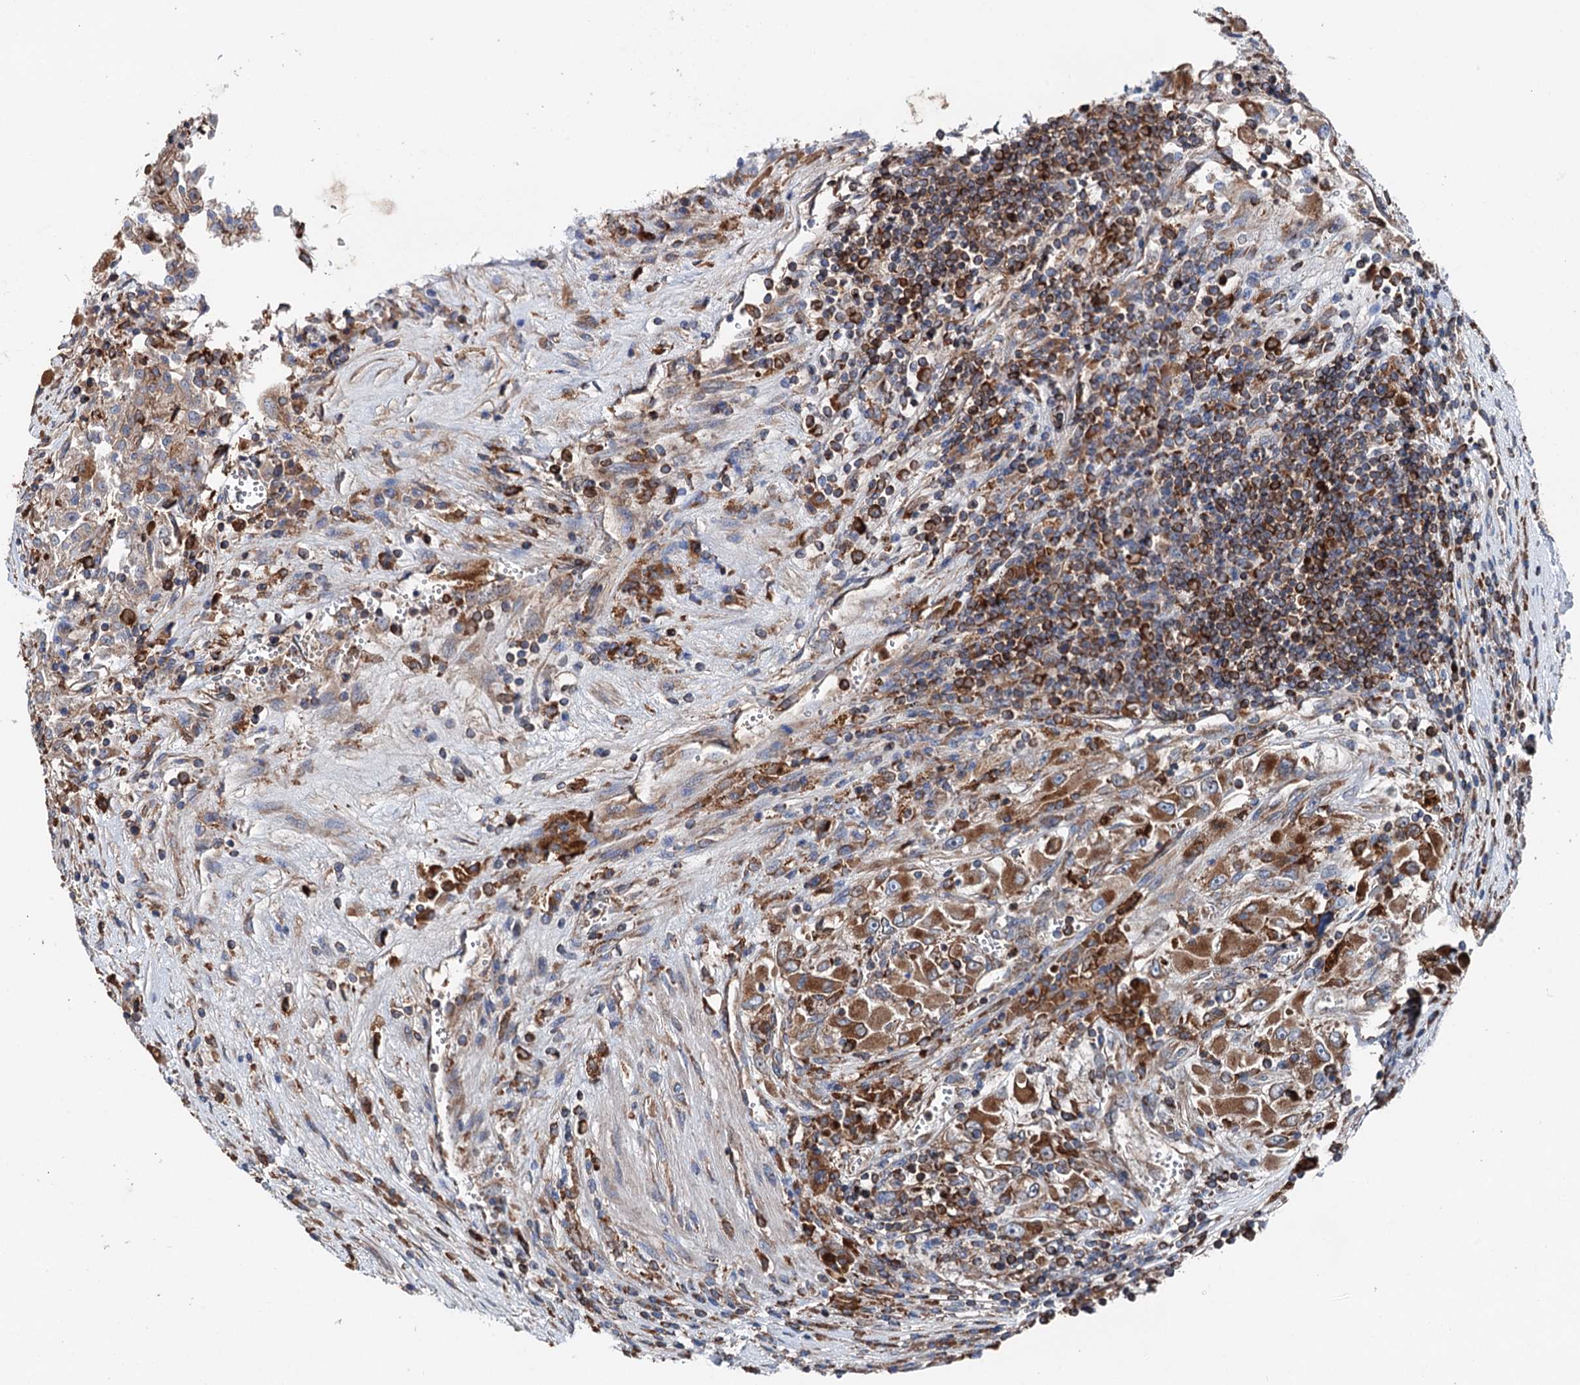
{"staining": {"intensity": "moderate", "quantity": ">75%", "location": "cytoplasmic/membranous"}, "tissue": "renal cancer", "cell_type": "Tumor cells", "image_type": "cancer", "snomed": [{"axis": "morphology", "description": "Adenocarcinoma, NOS"}, {"axis": "topography", "description": "Kidney"}], "caption": "Renal cancer stained with DAB (3,3'-diaminobenzidine) immunohistochemistry (IHC) exhibits medium levels of moderate cytoplasmic/membranous expression in about >75% of tumor cells.", "gene": "ERP29", "patient": {"sex": "female", "age": 52}}